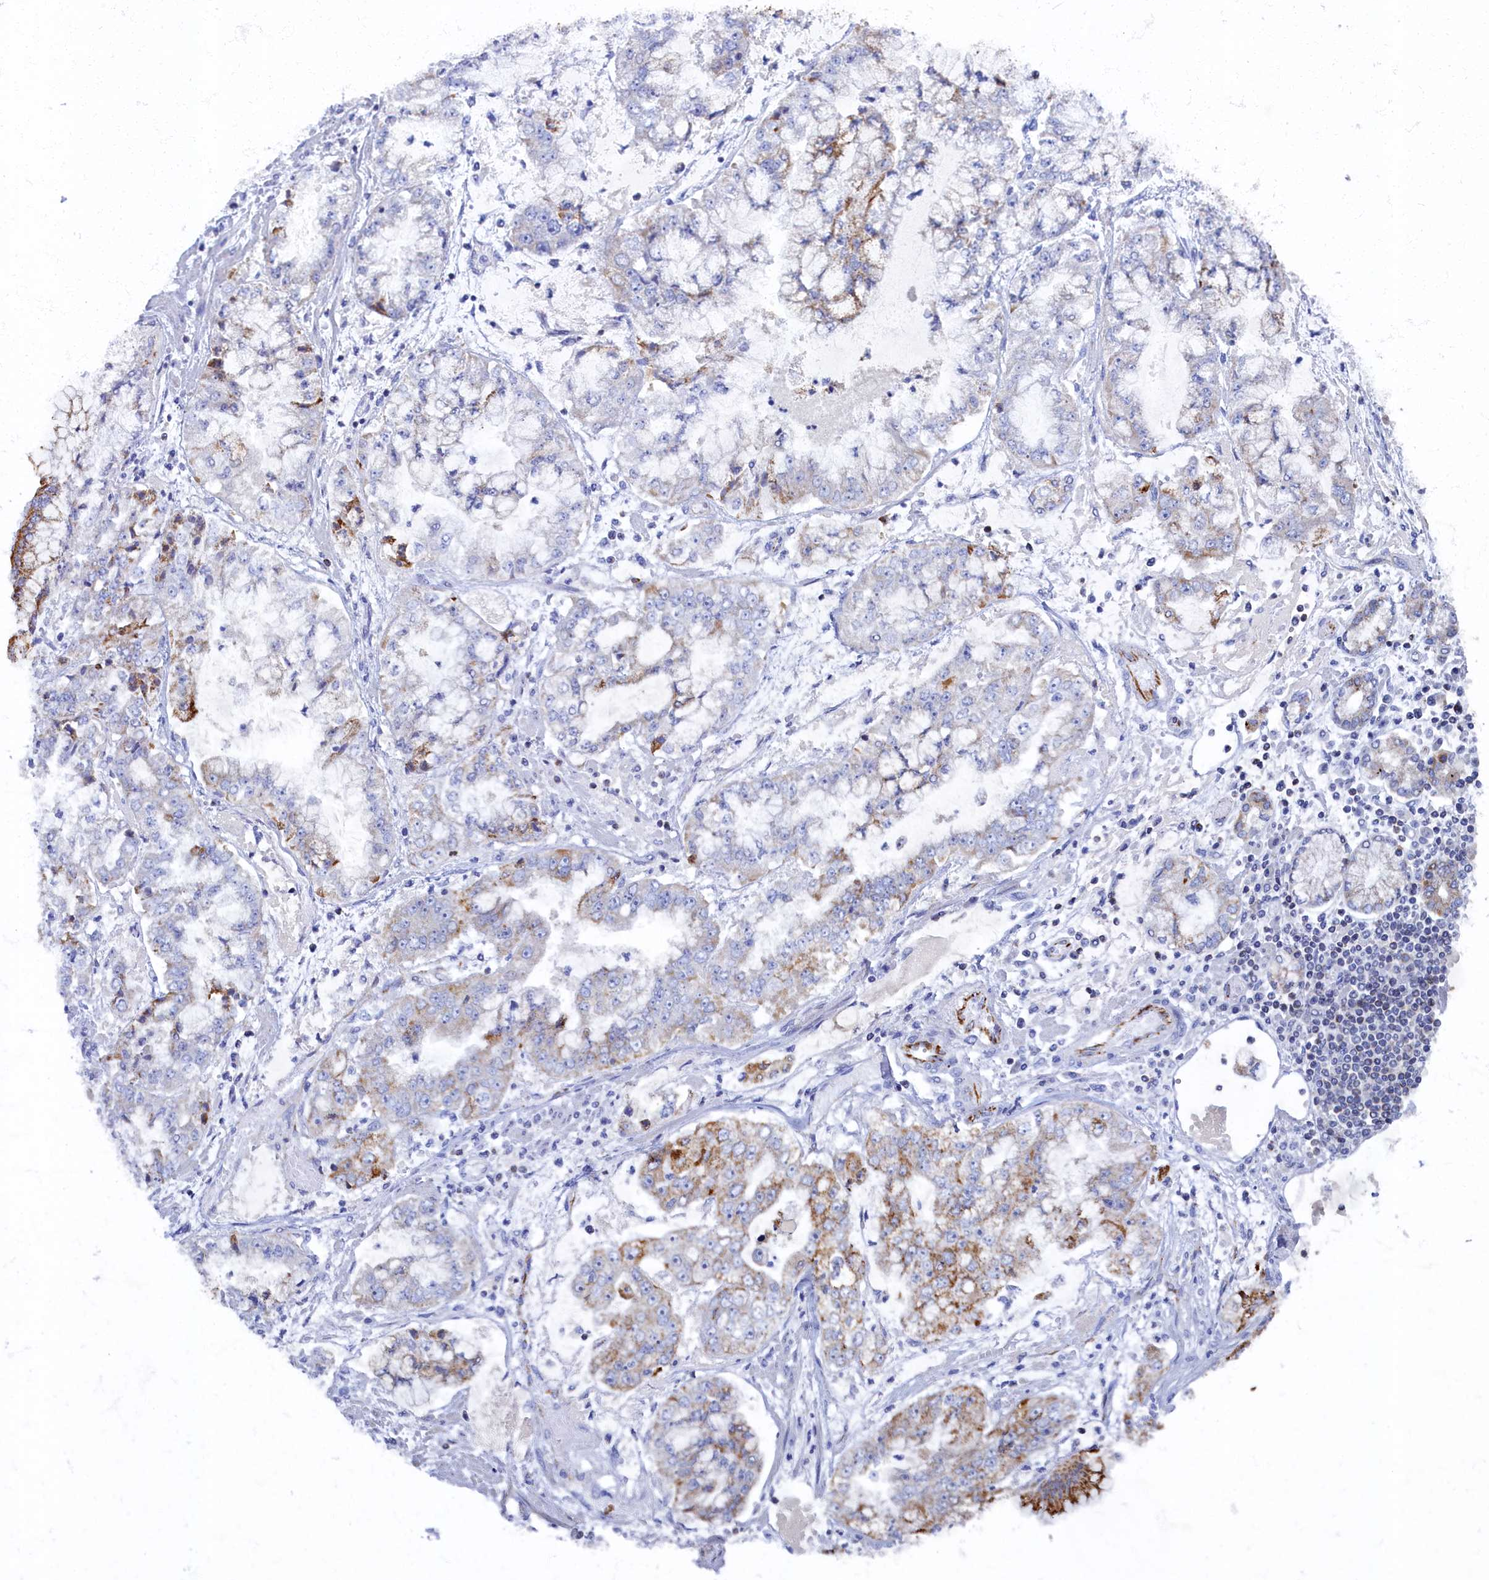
{"staining": {"intensity": "moderate", "quantity": "<25%", "location": "cytoplasmic/membranous"}, "tissue": "stomach cancer", "cell_type": "Tumor cells", "image_type": "cancer", "snomed": [{"axis": "morphology", "description": "Adenocarcinoma, NOS"}, {"axis": "topography", "description": "Stomach"}], "caption": "Human stomach adenocarcinoma stained with a brown dye exhibits moderate cytoplasmic/membranous positive expression in about <25% of tumor cells.", "gene": "OCIAD2", "patient": {"sex": "male", "age": 76}}